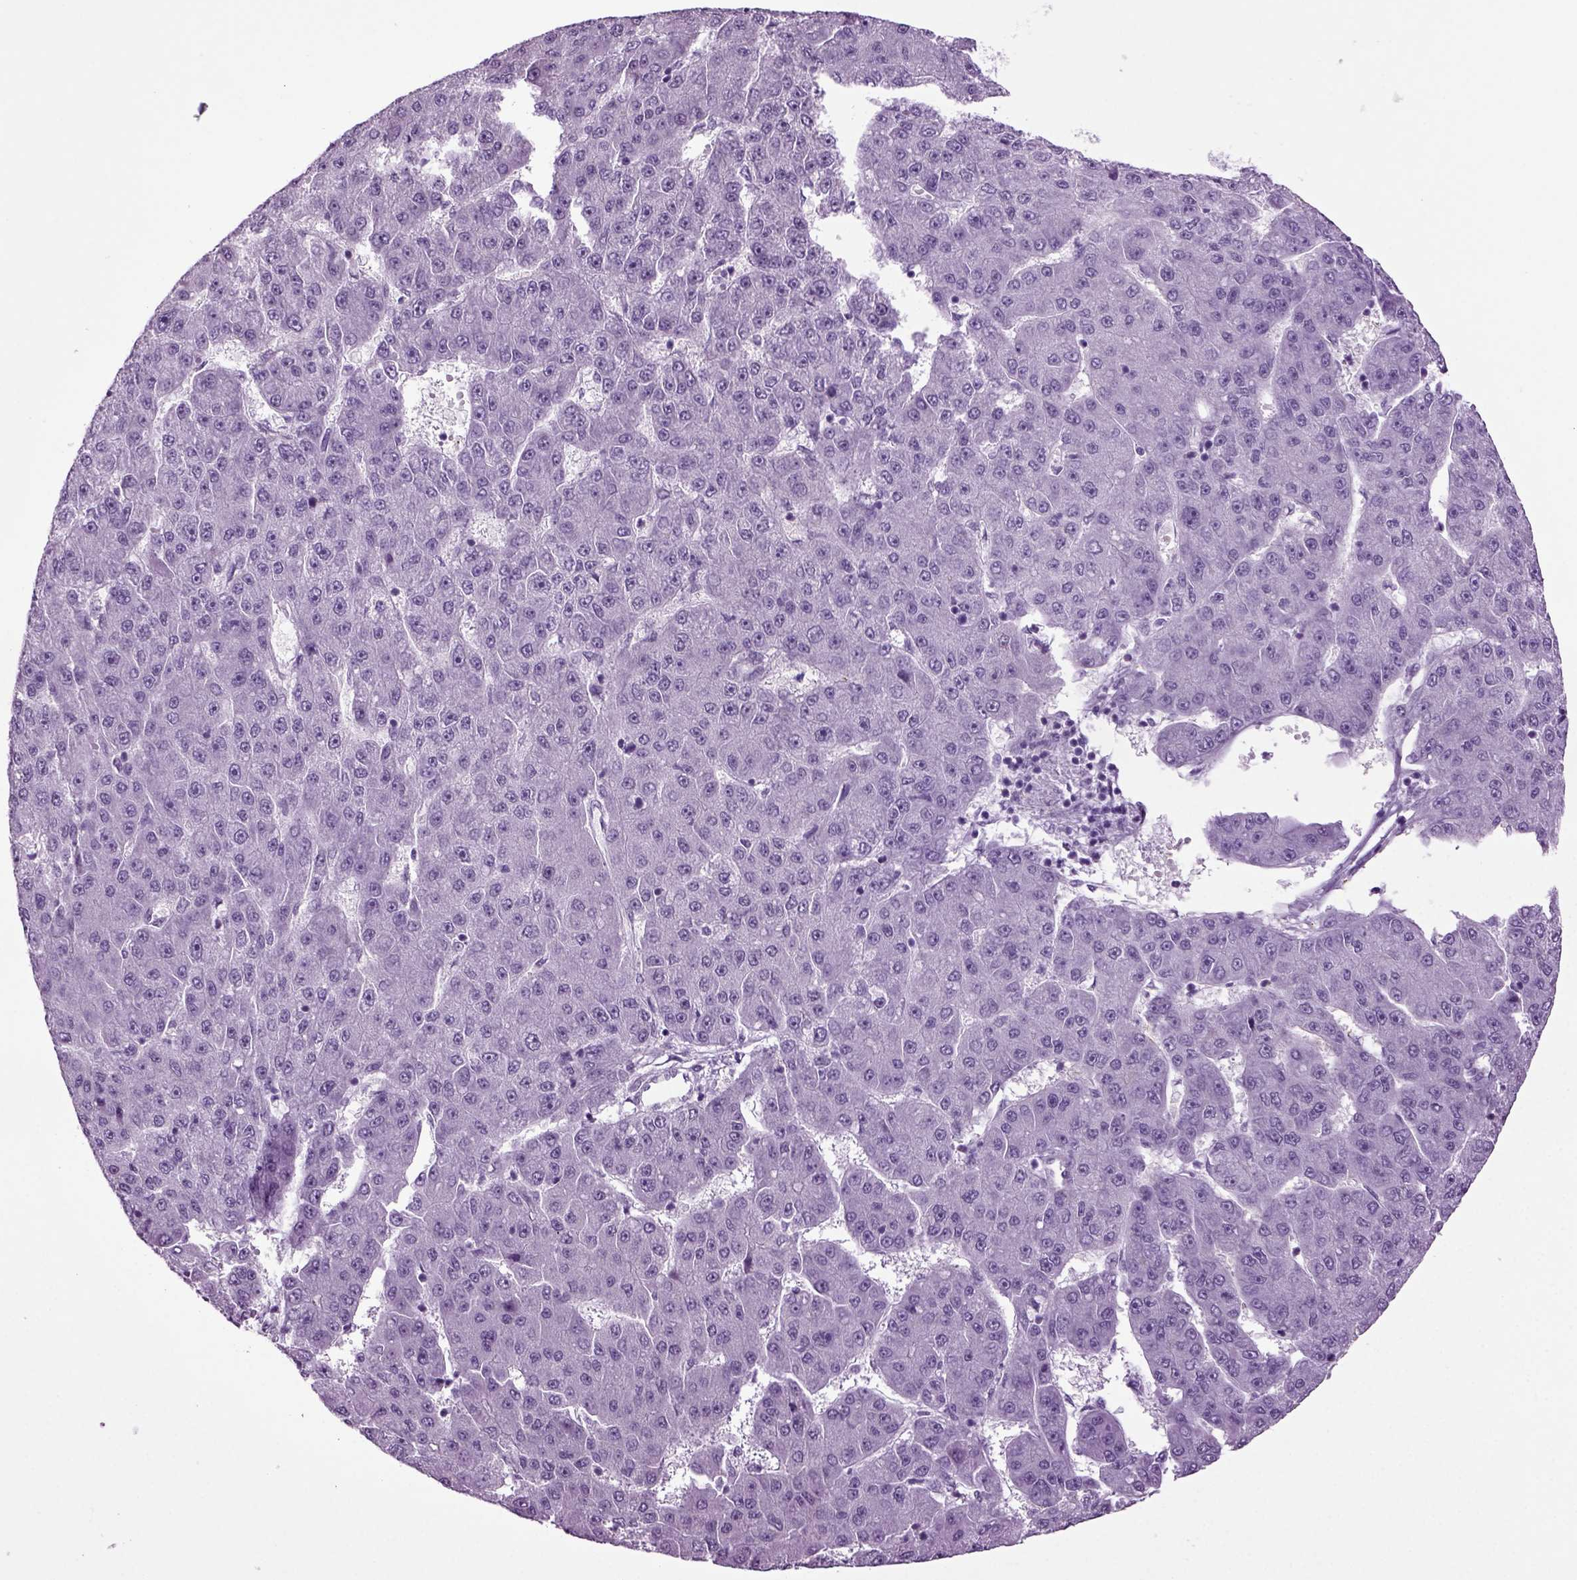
{"staining": {"intensity": "negative", "quantity": "none", "location": "none"}, "tissue": "liver cancer", "cell_type": "Tumor cells", "image_type": "cancer", "snomed": [{"axis": "morphology", "description": "Carcinoma, Hepatocellular, NOS"}, {"axis": "topography", "description": "Liver"}], "caption": "Protein analysis of liver cancer exhibits no significant staining in tumor cells.", "gene": "RFX3", "patient": {"sex": "male", "age": 67}}